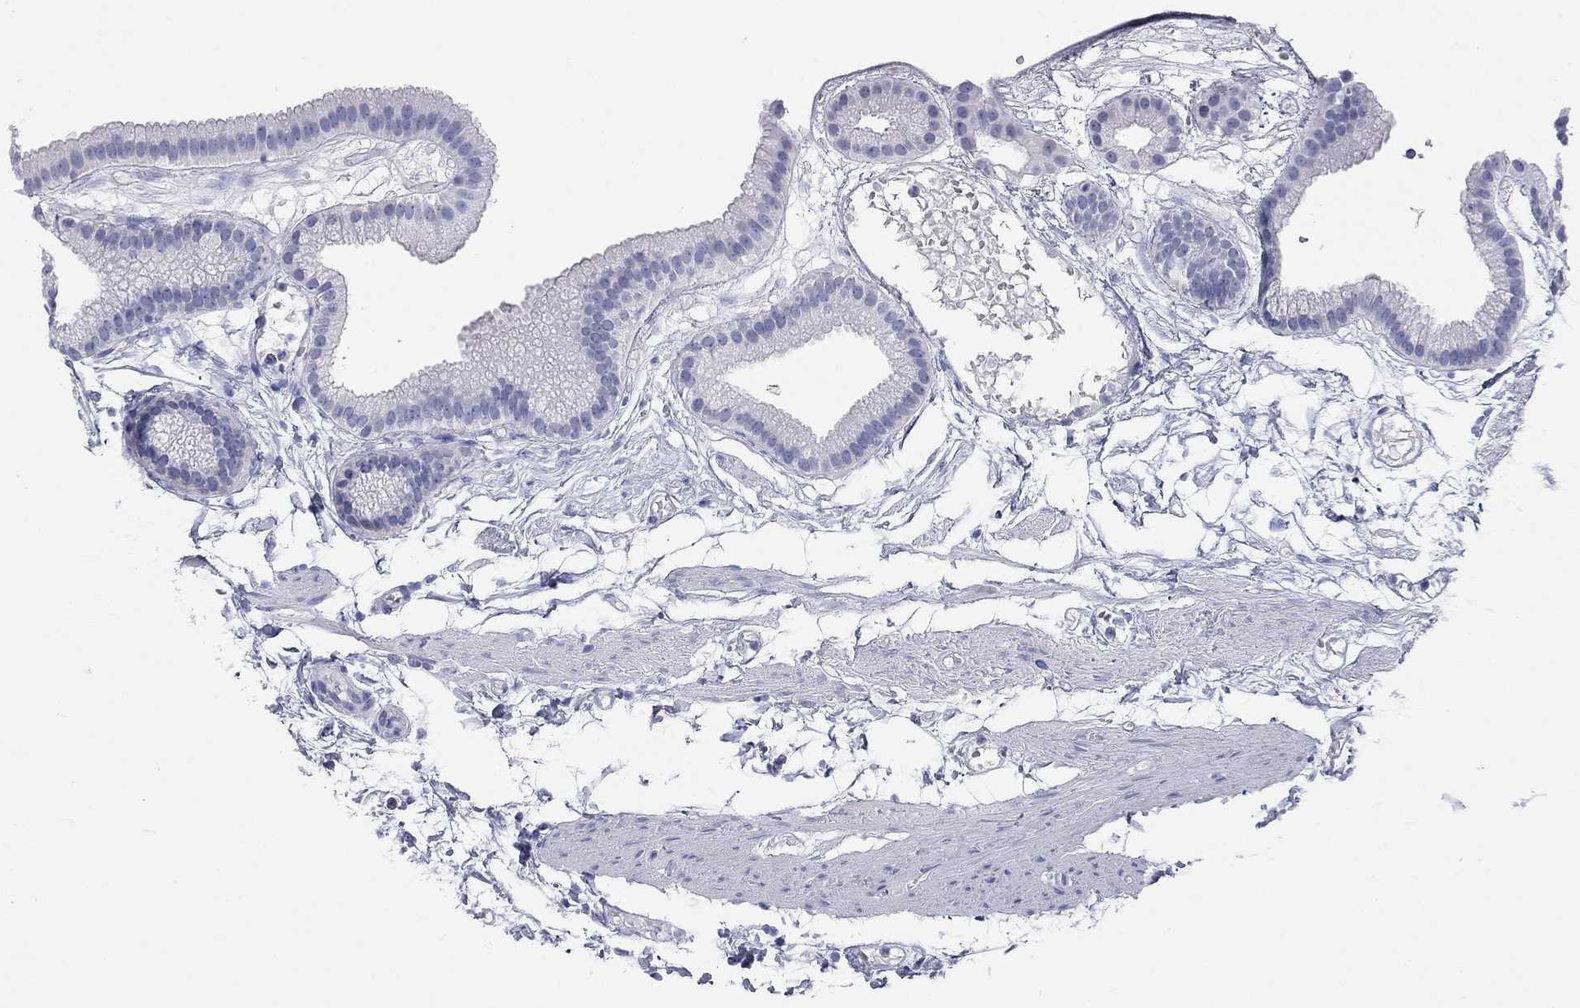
{"staining": {"intensity": "negative", "quantity": "none", "location": "none"}, "tissue": "gallbladder", "cell_type": "Glandular cells", "image_type": "normal", "snomed": [{"axis": "morphology", "description": "Normal tissue, NOS"}, {"axis": "topography", "description": "Gallbladder"}], "caption": "Immunohistochemical staining of normal human gallbladder displays no significant staining in glandular cells. (Stains: DAB (3,3'-diaminobenzidine) immunohistochemistry with hematoxylin counter stain, Microscopy: brightfield microscopy at high magnification).", "gene": "ENSG00000269035", "patient": {"sex": "female", "age": 45}}